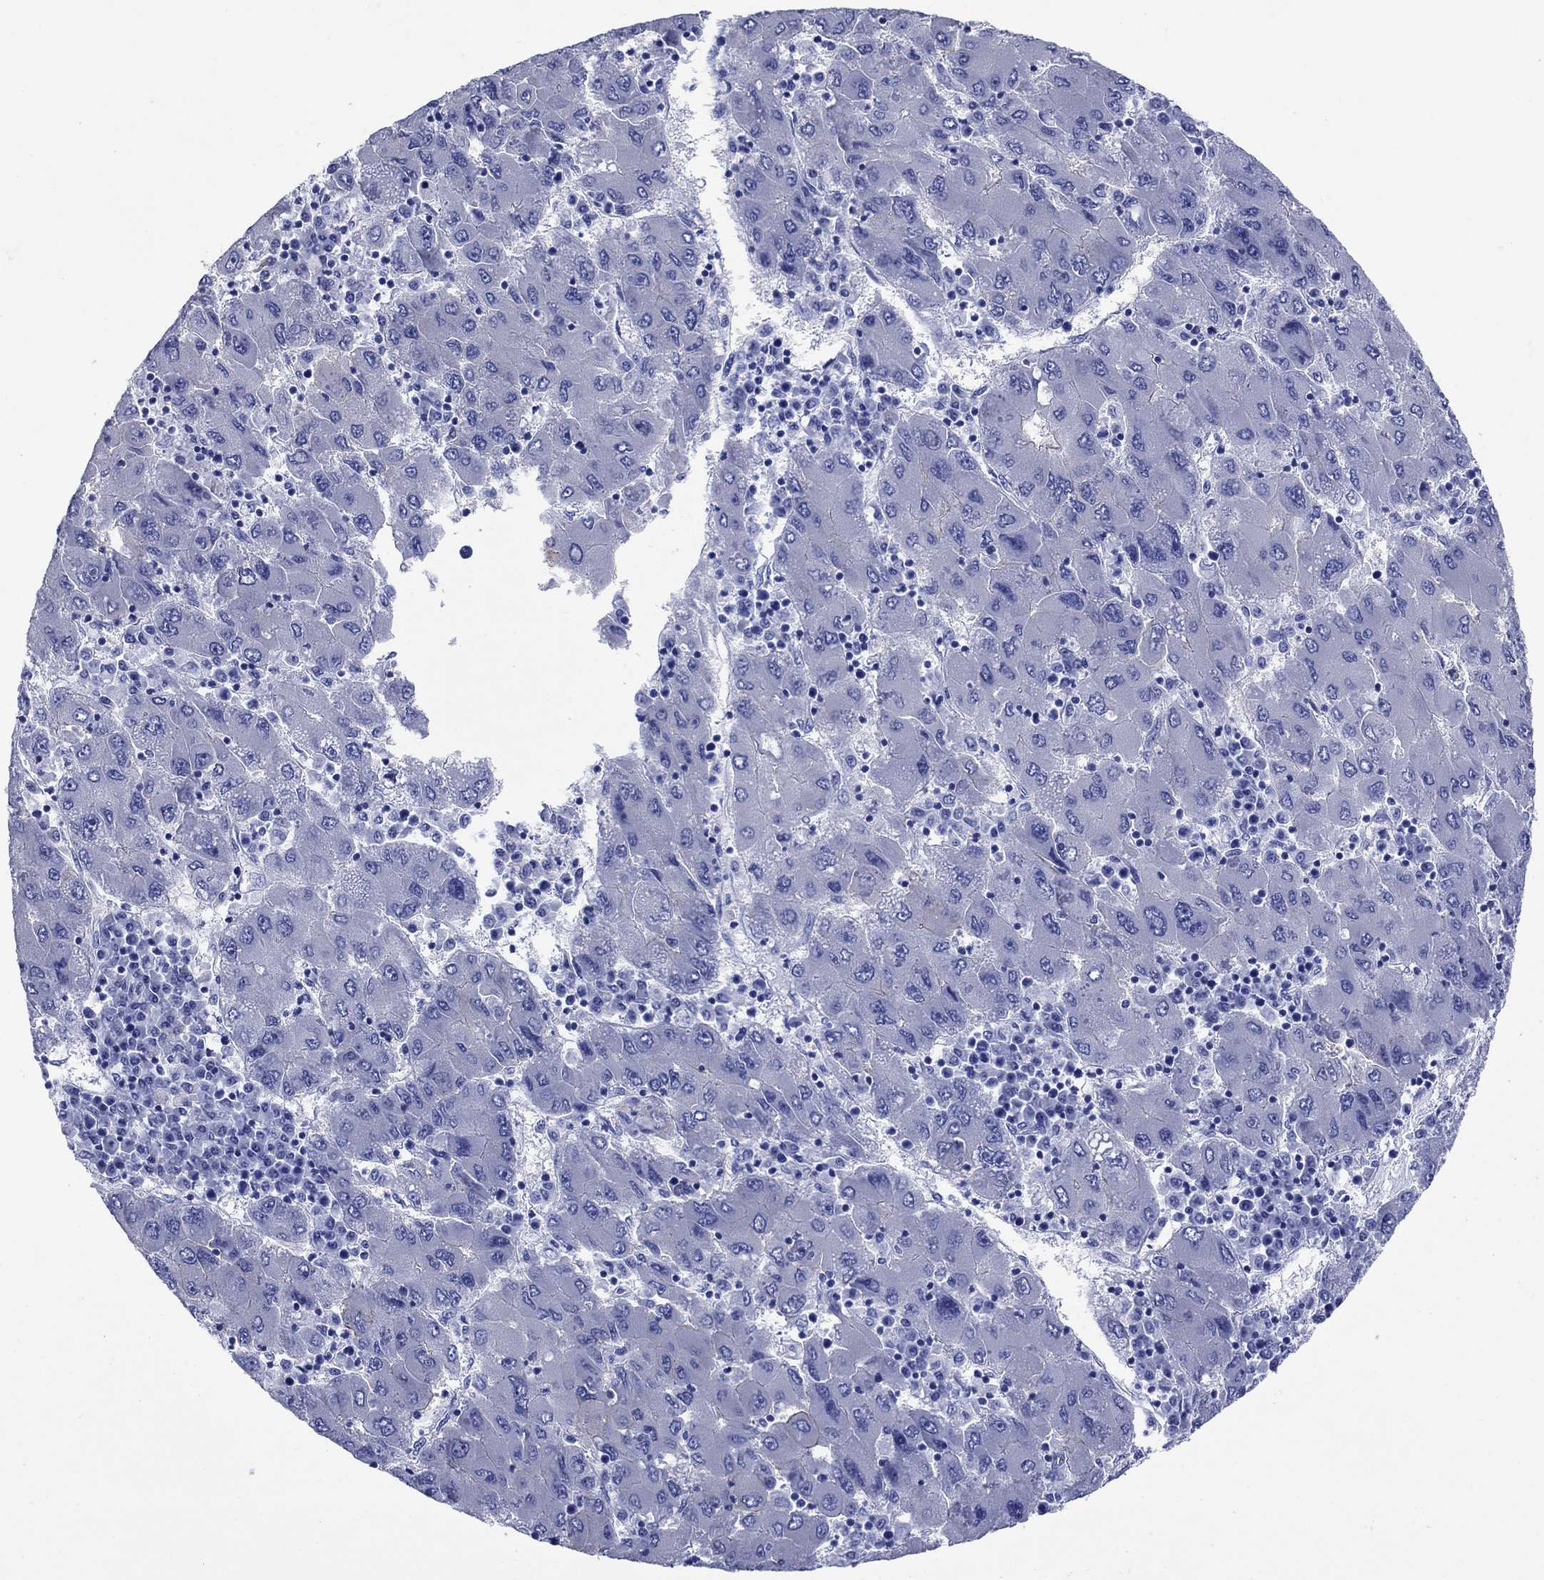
{"staining": {"intensity": "negative", "quantity": "none", "location": "none"}, "tissue": "liver cancer", "cell_type": "Tumor cells", "image_type": "cancer", "snomed": [{"axis": "morphology", "description": "Carcinoma, Hepatocellular, NOS"}, {"axis": "topography", "description": "Liver"}], "caption": "Liver cancer (hepatocellular carcinoma) stained for a protein using IHC displays no expression tumor cells.", "gene": "SLC1A2", "patient": {"sex": "male", "age": 75}}